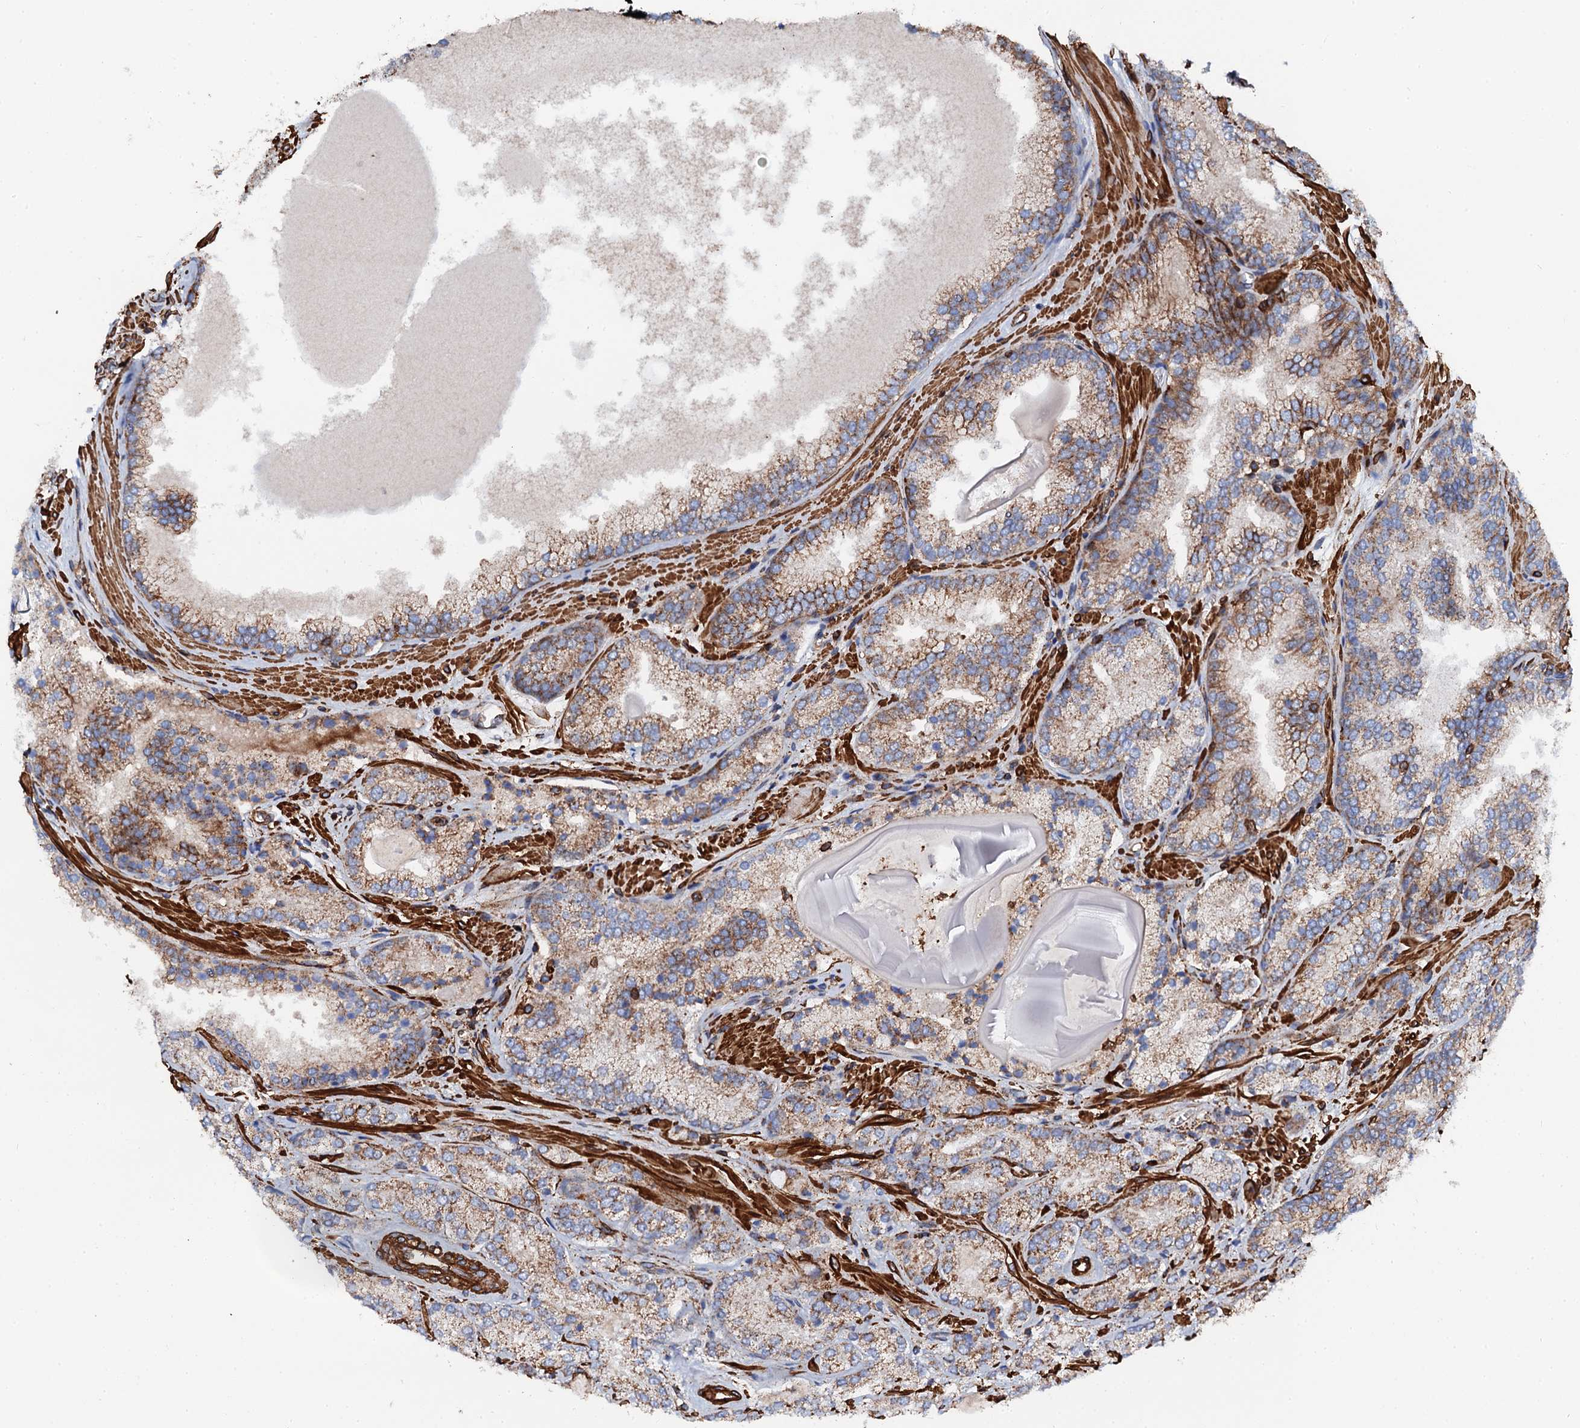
{"staining": {"intensity": "moderate", "quantity": ">75%", "location": "cytoplasmic/membranous"}, "tissue": "prostate cancer", "cell_type": "Tumor cells", "image_type": "cancer", "snomed": [{"axis": "morphology", "description": "Adenocarcinoma, Low grade"}, {"axis": "topography", "description": "Prostate"}], "caption": "About >75% of tumor cells in adenocarcinoma (low-grade) (prostate) demonstrate moderate cytoplasmic/membranous protein staining as visualized by brown immunohistochemical staining.", "gene": "INTS10", "patient": {"sex": "male", "age": 74}}